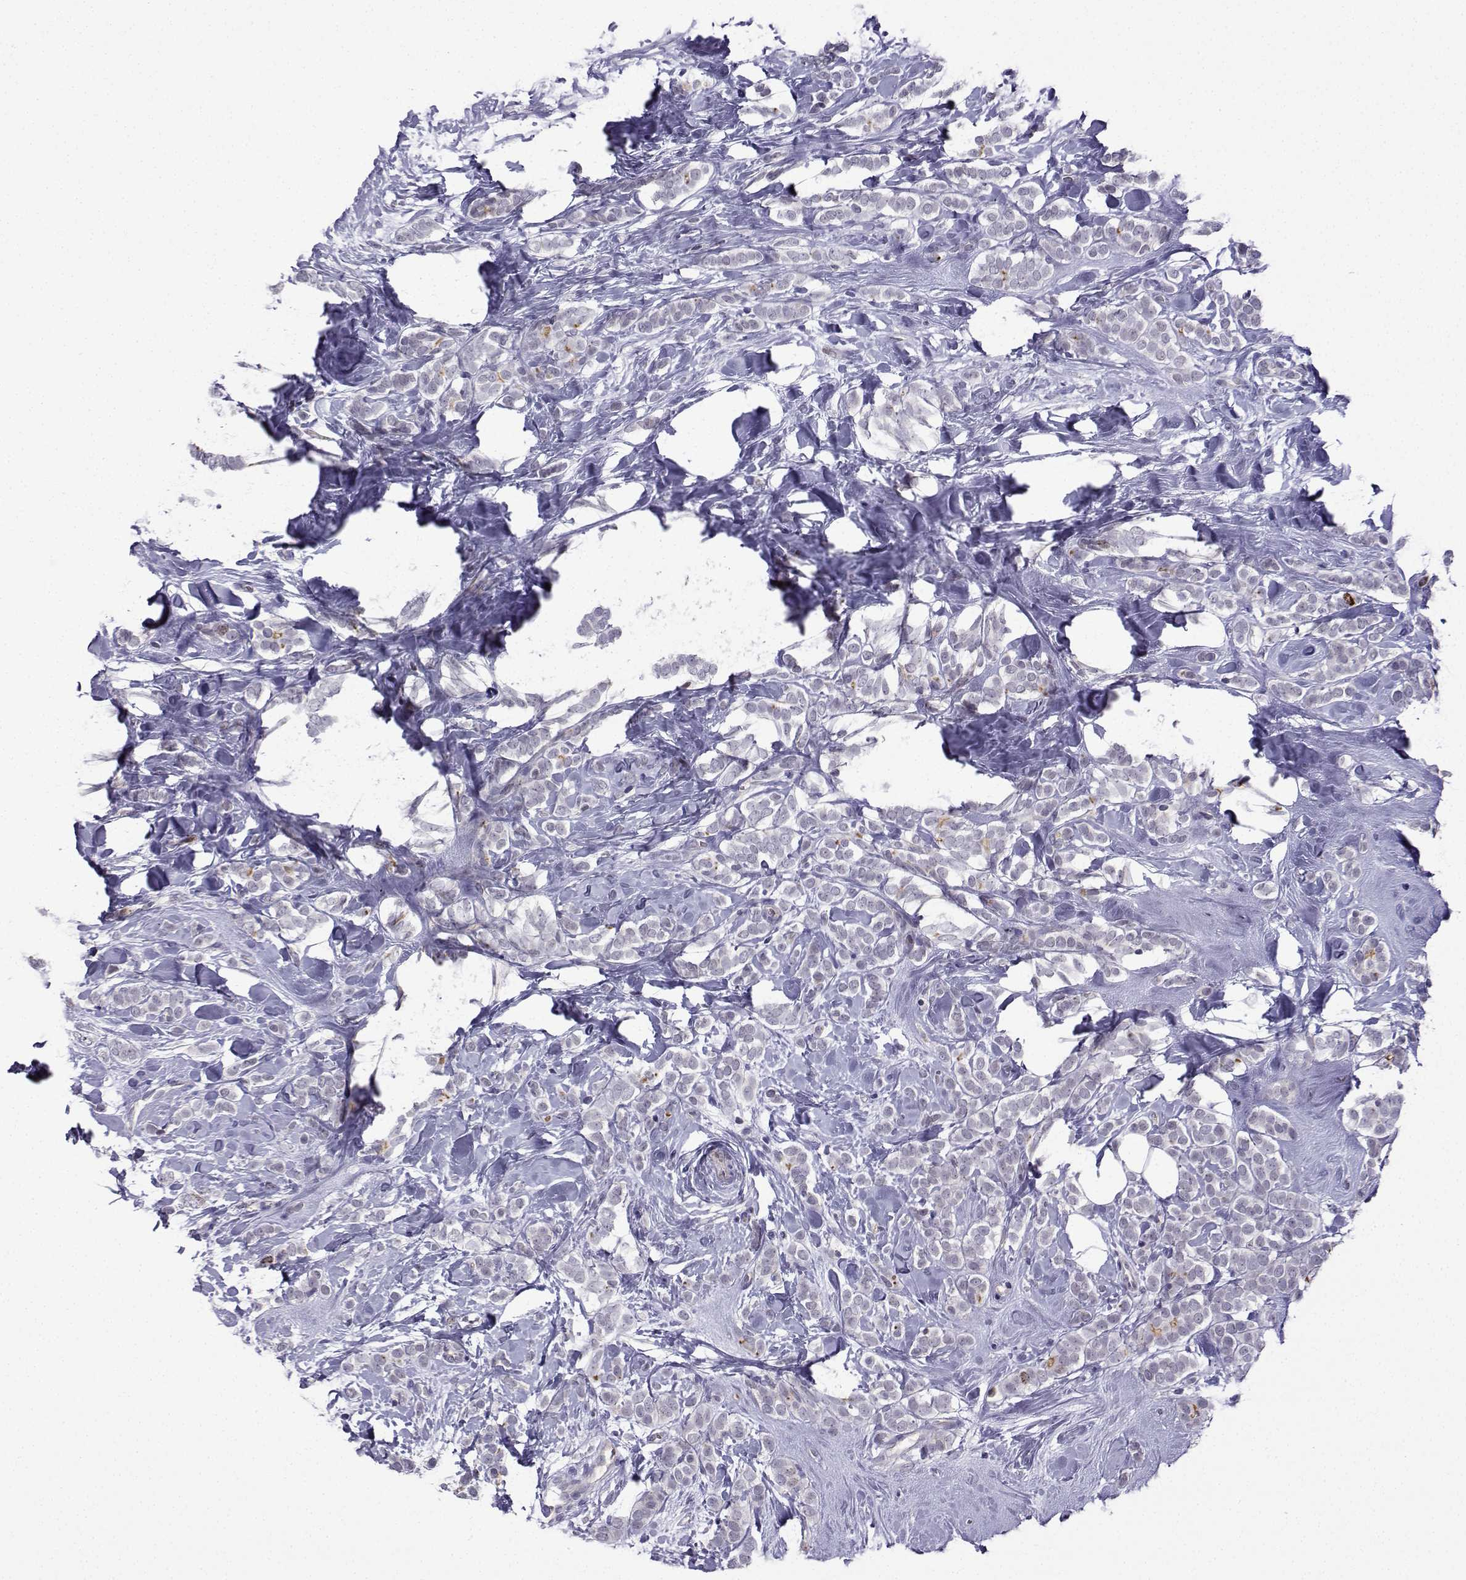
{"staining": {"intensity": "negative", "quantity": "none", "location": "none"}, "tissue": "breast cancer", "cell_type": "Tumor cells", "image_type": "cancer", "snomed": [{"axis": "morphology", "description": "Lobular carcinoma"}, {"axis": "topography", "description": "Breast"}], "caption": "A high-resolution micrograph shows immunohistochemistry (IHC) staining of breast cancer (lobular carcinoma), which exhibits no significant positivity in tumor cells. (DAB (3,3'-diaminobenzidine) IHC, high magnification).", "gene": "INCENP", "patient": {"sex": "female", "age": 49}}